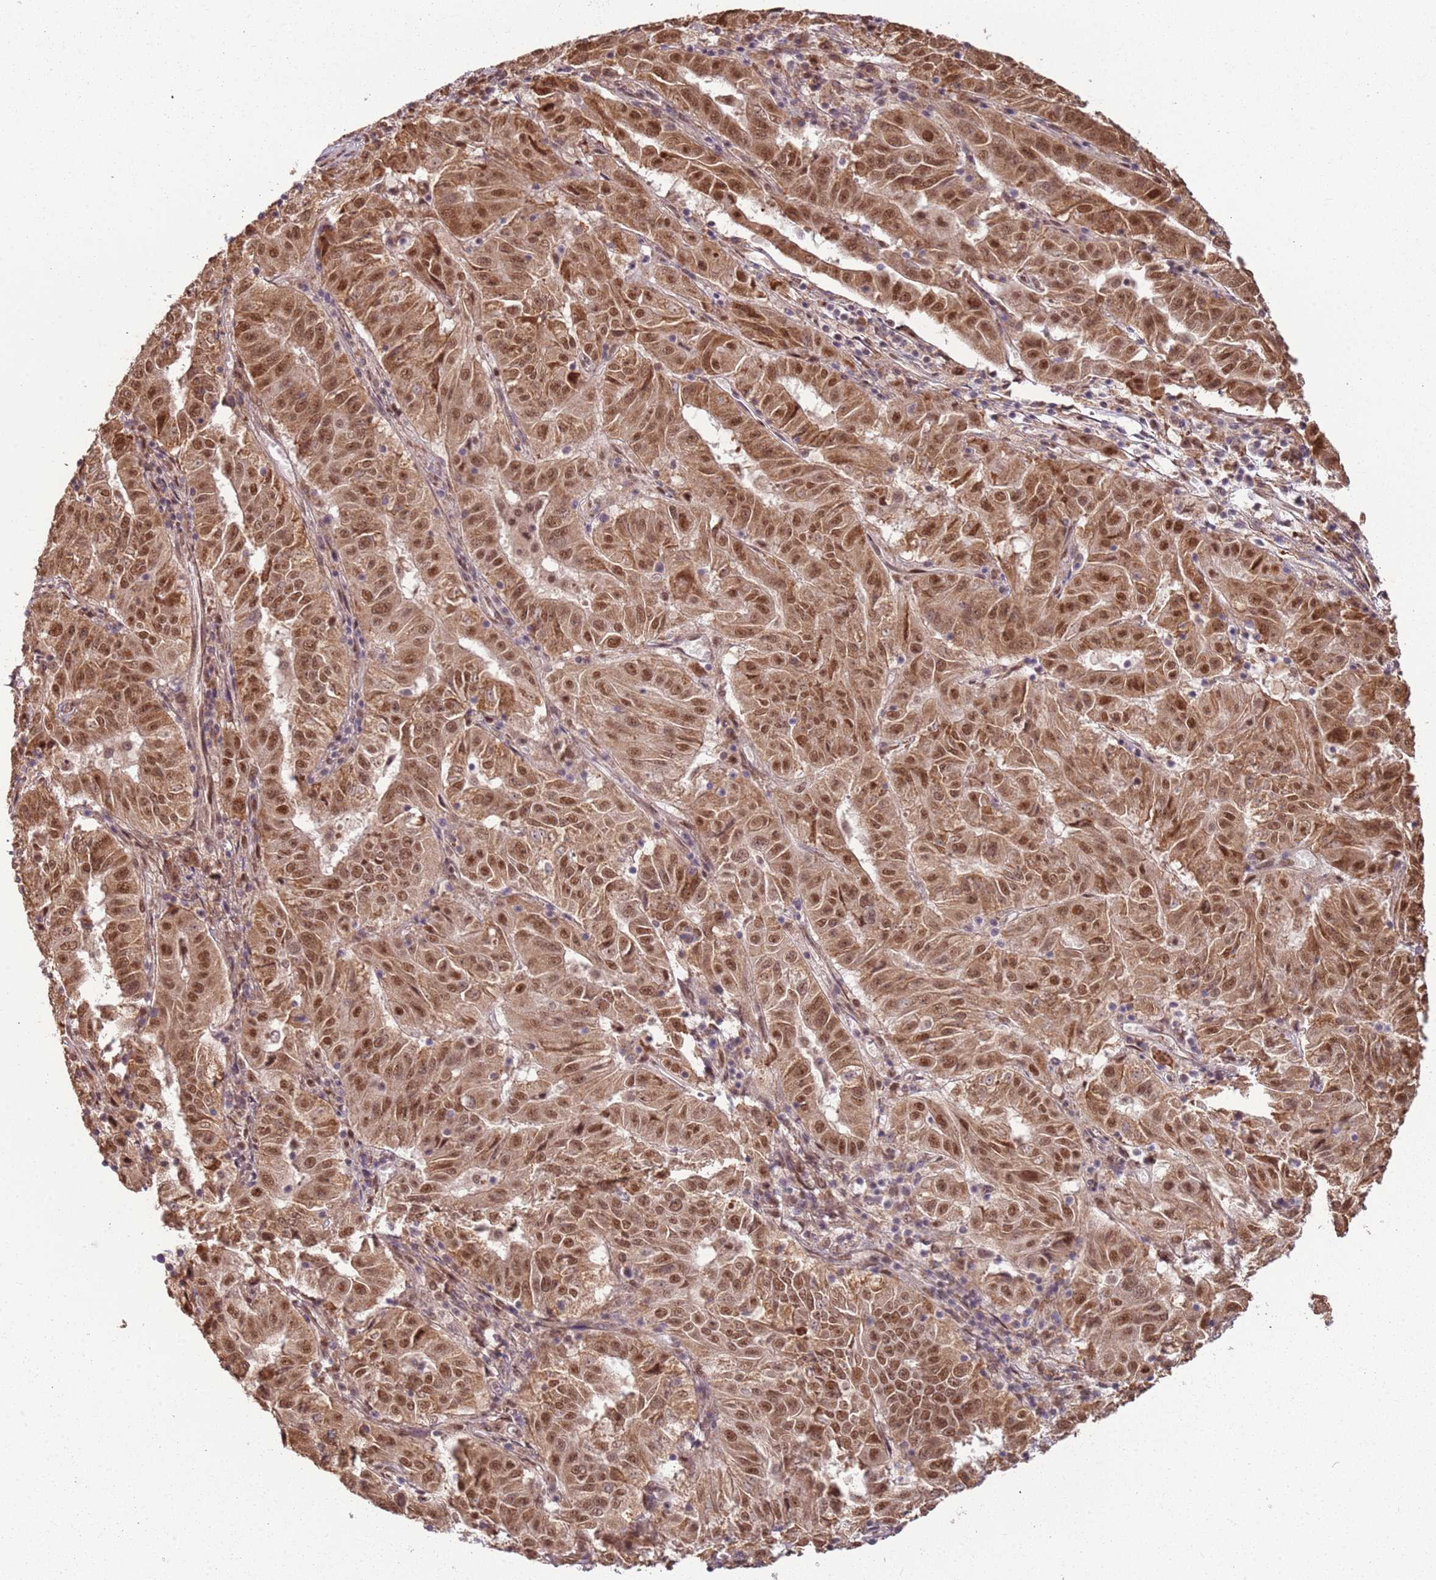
{"staining": {"intensity": "moderate", "quantity": ">75%", "location": "cytoplasmic/membranous,nuclear"}, "tissue": "pancreatic cancer", "cell_type": "Tumor cells", "image_type": "cancer", "snomed": [{"axis": "morphology", "description": "Adenocarcinoma, NOS"}, {"axis": "topography", "description": "Pancreas"}], "caption": "Human pancreatic cancer (adenocarcinoma) stained for a protein (brown) displays moderate cytoplasmic/membranous and nuclear positive positivity in approximately >75% of tumor cells.", "gene": "POLR3H", "patient": {"sex": "male", "age": 63}}